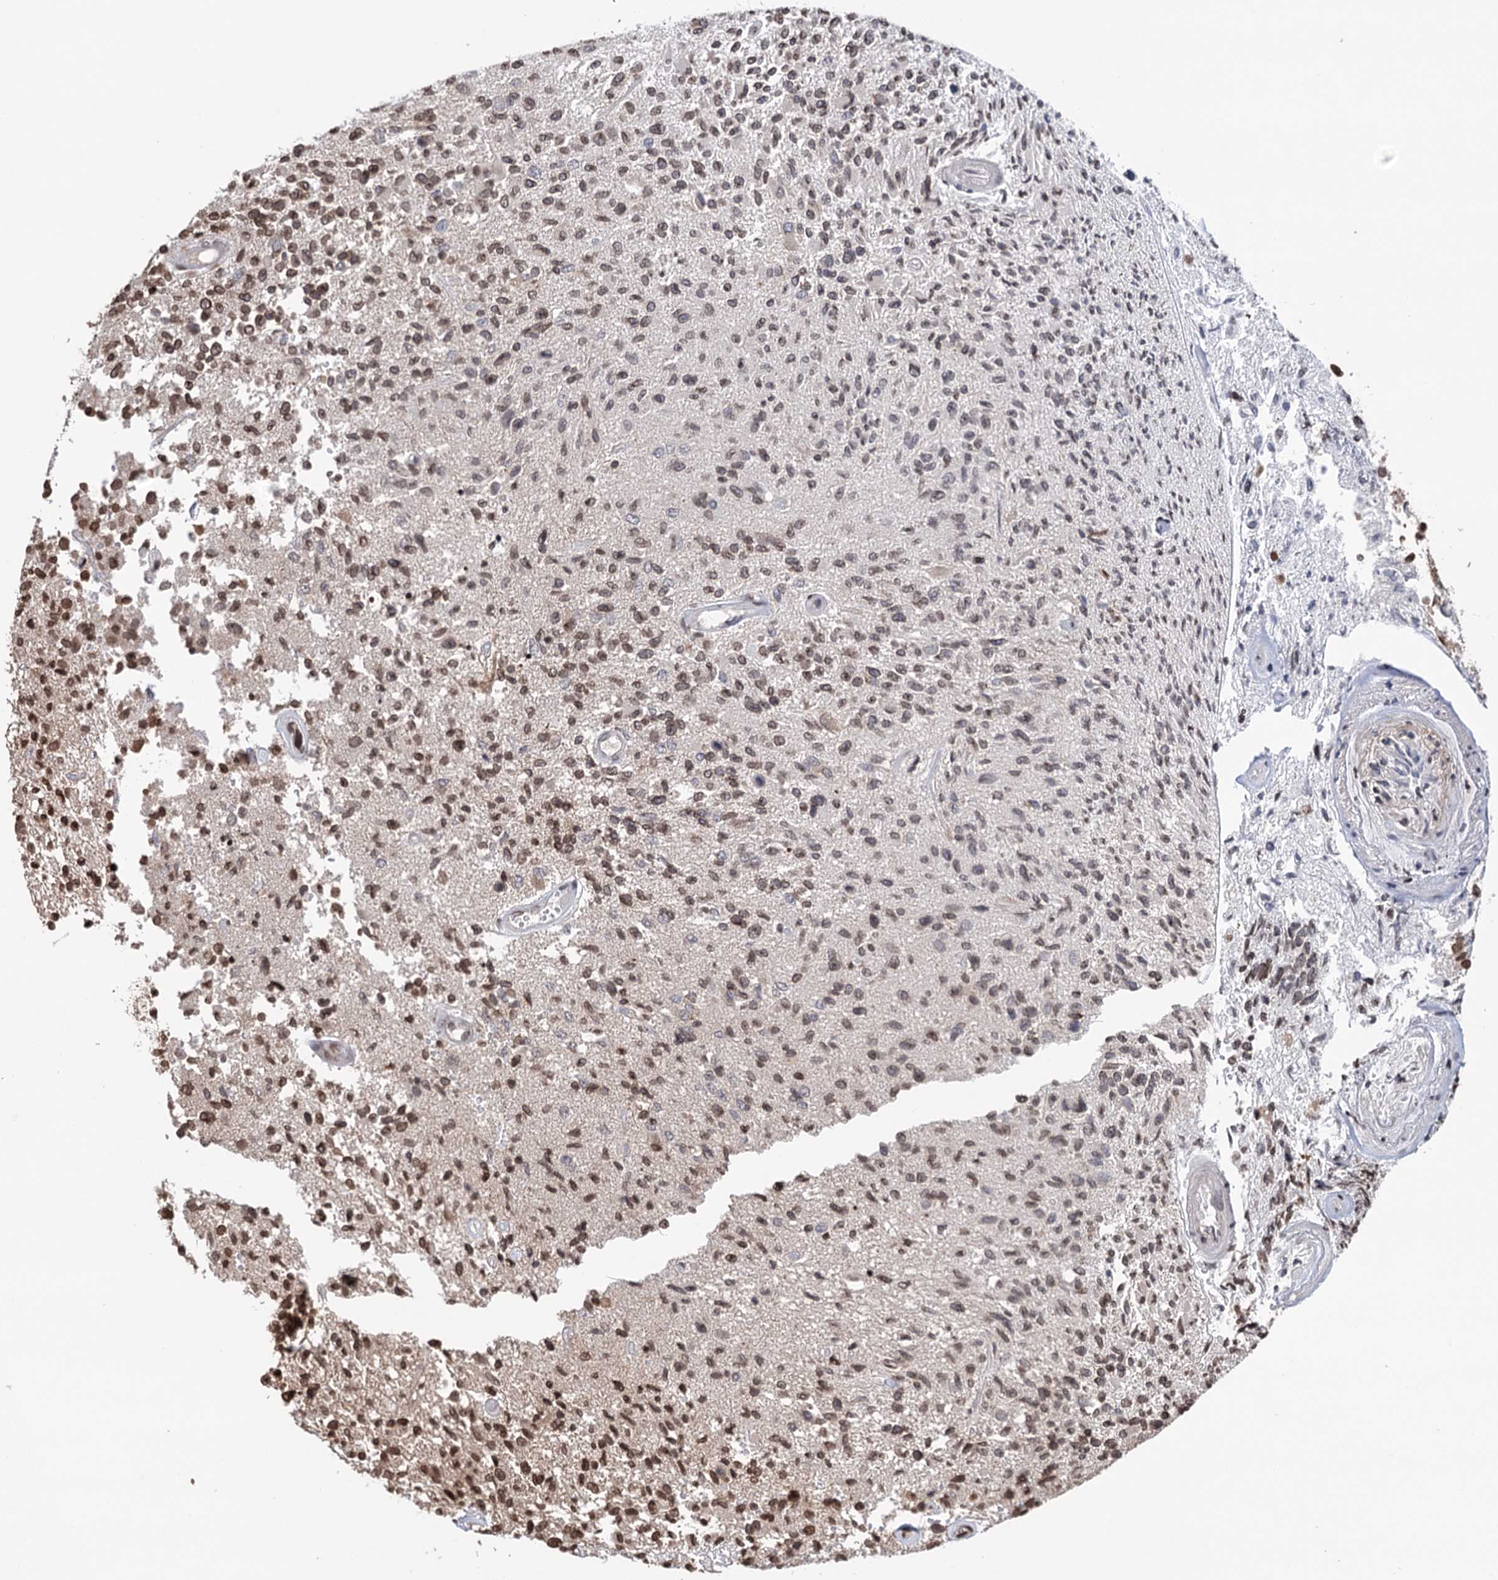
{"staining": {"intensity": "moderate", "quantity": ">75%", "location": "nuclear"}, "tissue": "glioma", "cell_type": "Tumor cells", "image_type": "cancer", "snomed": [{"axis": "morphology", "description": "Glioma, malignant, High grade"}, {"axis": "morphology", "description": "Glioblastoma, NOS"}, {"axis": "topography", "description": "Brain"}], "caption": "About >75% of tumor cells in glioblastoma exhibit moderate nuclear protein positivity as visualized by brown immunohistochemical staining.", "gene": "CCDC77", "patient": {"sex": "male", "age": 60}}